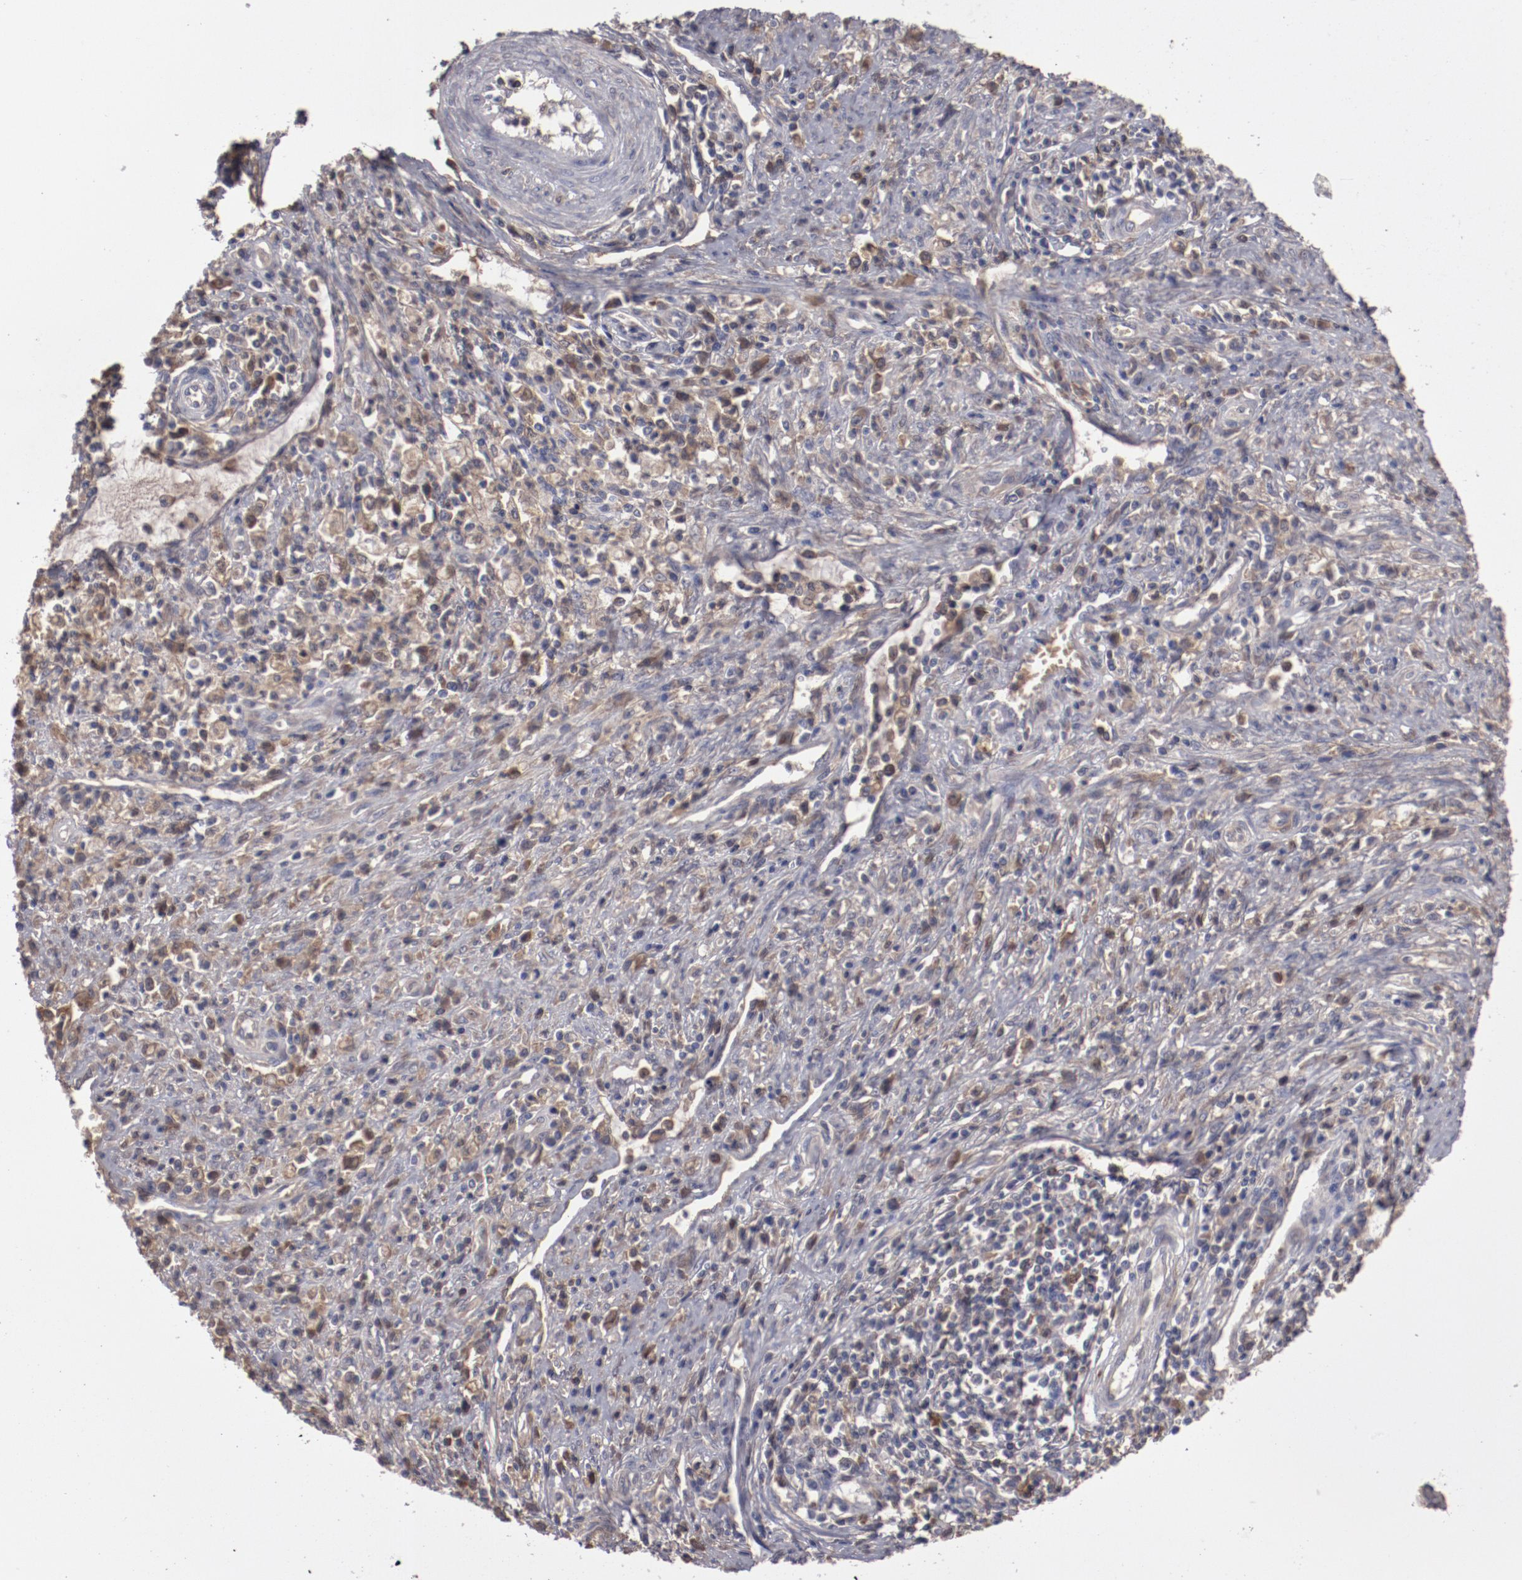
{"staining": {"intensity": "moderate", "quantity": "25%-75%", "location": "cytoplasmic/membranous"}, "tissue": "cervical cancer", "cell_type": "Tumor cells", "image_type": "cancer", "snomed": [{"axis": "morphology", "description": "Adenocarcinoma, NOS"}, {"axis": "topography", "description": "Cervix"}], "caption": "Immunohistochemical staining of cervical cancer exhibits medium levels of moderate cytoplasmic/membranous protein positivity in approximately 25%-75% of tumor cells.", "gene": "CP", "patient": {"sex": "female", "age": 36}}